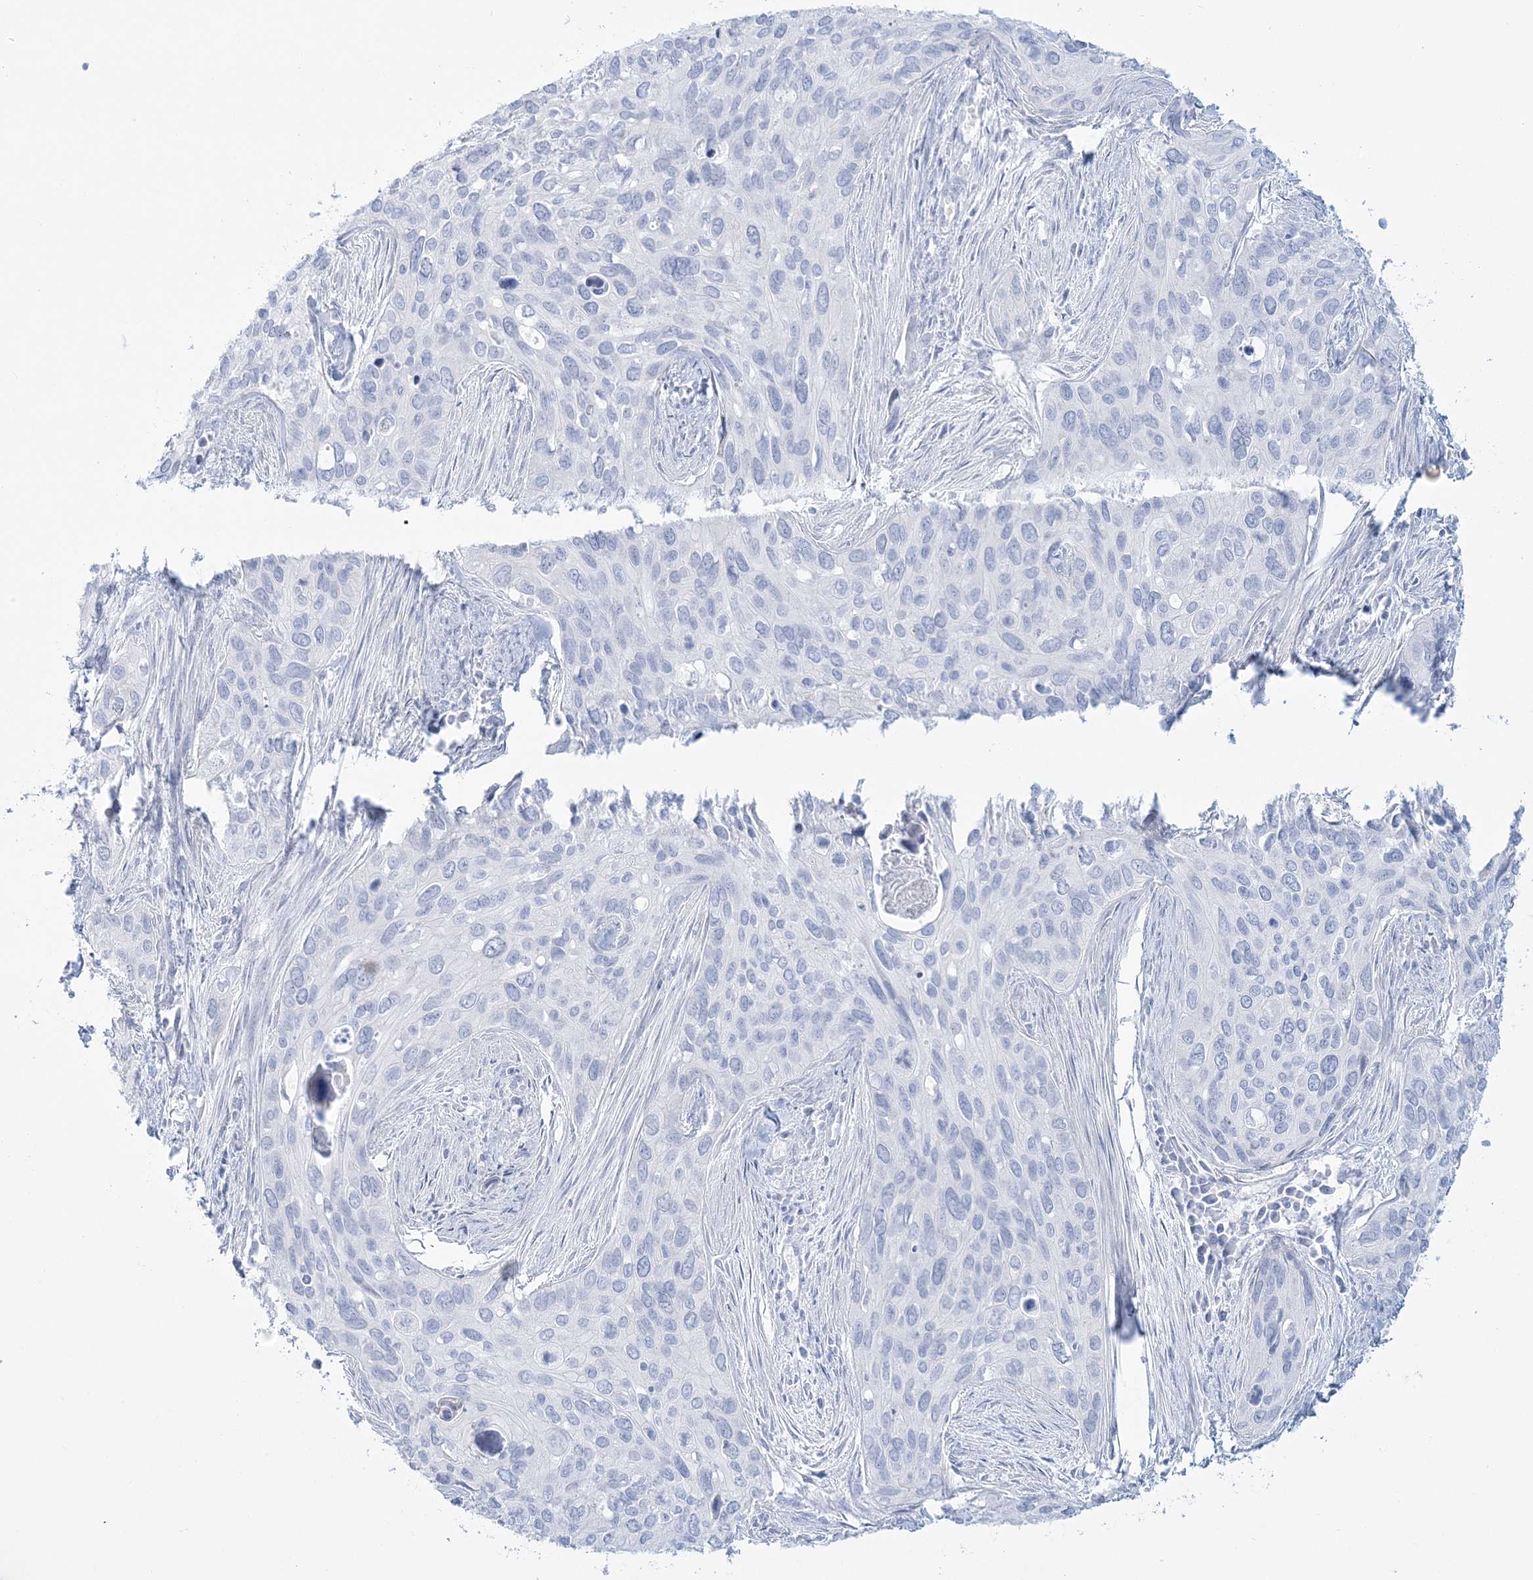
{"staining": {"intensity": "negative", "quantity": "none", "location": "none"}, "tissue": "cervical cancer", "cell_type": "Tumor cells", "image_type": "cancer", "snomed": [{"axis": "morphology", "description": "Squamous cell carcinoma, NOS"}, {"axis": "topography", "description": "Cervix"}], "caption": "High power microscopy image of an IHC photomicrograph of cervical squamous cell carcinoma, revealing no significant positivity in tumor cells. (Stains: DAB (3,3'-diaminobenzidine) IHC with hematoxylin counter stain, Microscopy: brightfield microscopy at high magnification).", "gene": "ADGB", "patient": {"sex": "female", "age": 55}}